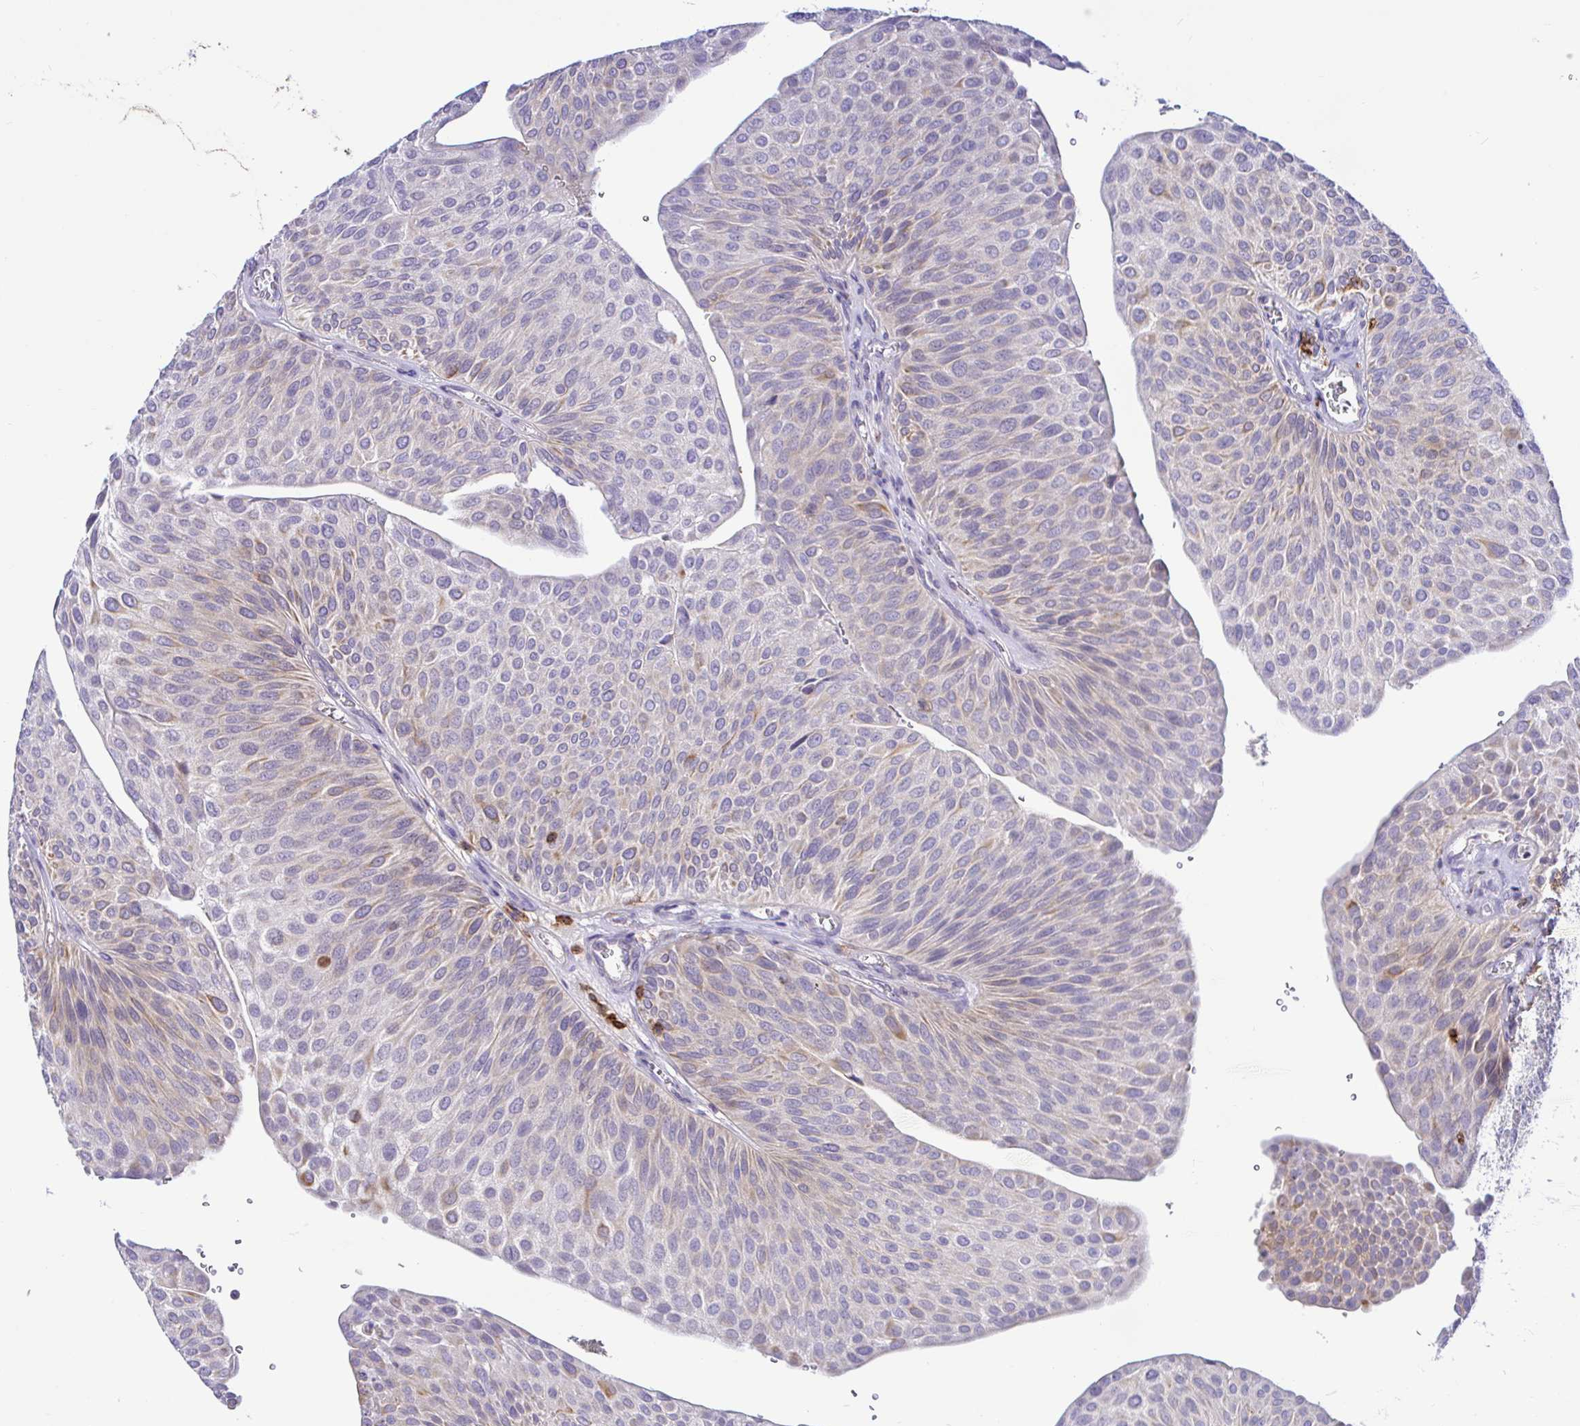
{"staining": {"intensity": "weak", "quantity": "<25%", "location": "cytoplasmic/membranous"}, "tissue": "urothelial cancer", "cell_type": "Tumor cells", "image_type": "cancer", "snomed": [{"axis": "morphology", "description": "Urothelial carcinoma, NOS"}, {"axis": "topography", "description": "Urinary bladder"}], "caption": "Human urothelial cancer stained for a protein using IHC reveals no expression in tumor cells.", "gene": "SKAP1", "patient": {"sex": "male", "age": 67}}